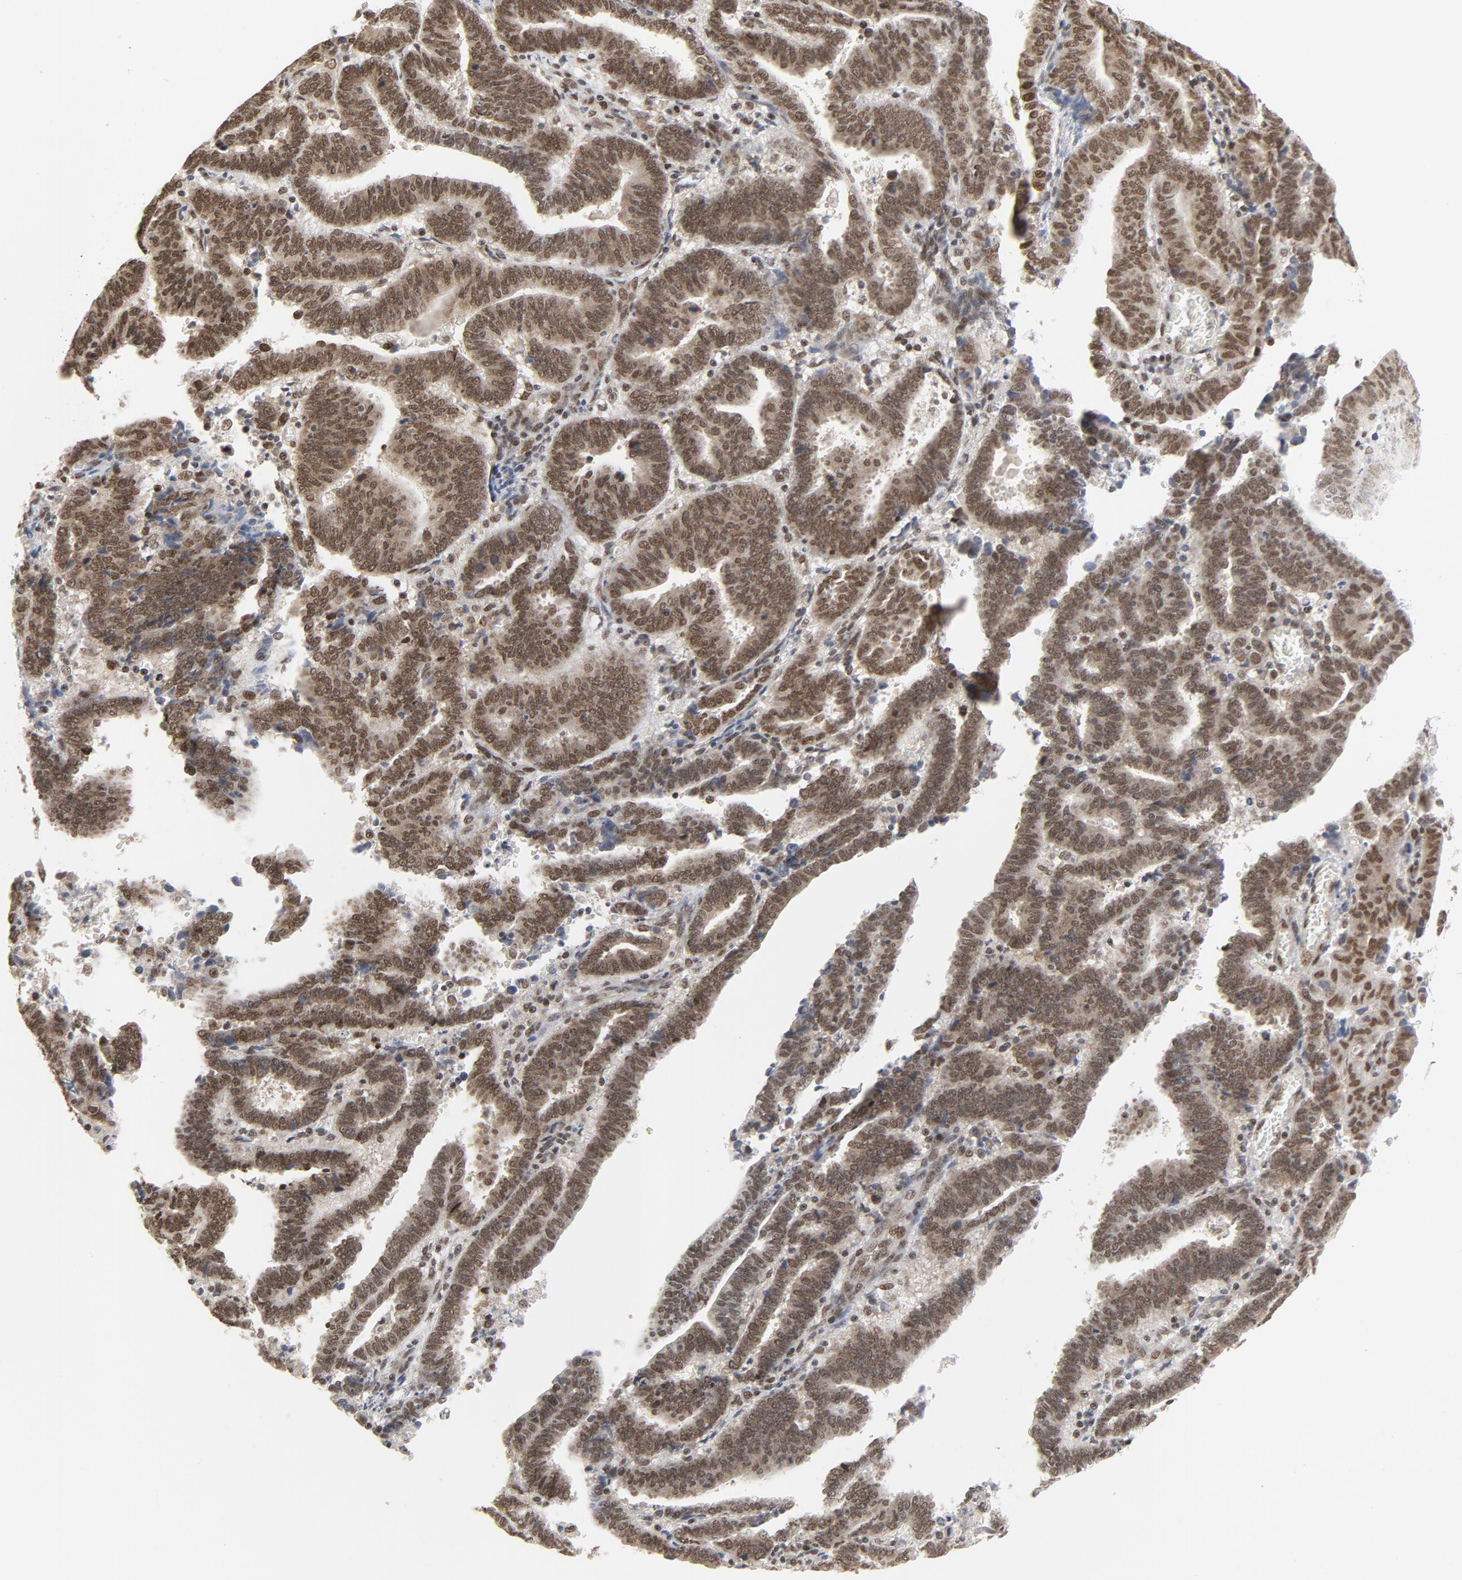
{"staining": {"intensity": "moderate", "quantity": ">75%", "location": "nuclear"}, "tissue": "endometrial cancer", "cell_type": "Tumor cells", "image_type": "cancer", "snomed": [{"axis": "morphology", "description": "Adenocarcinoma, NOS"}, {"axis": "topography", "description": "Uterus"}], "caption": "Immunohistochemical staining of endometrial adenocarcinoma displays medium levels of moderate nuclear staining in approximately >75% of tumor cells.", "gene": "ERCC1", "patient": {"sex": "female", "age": 83}}